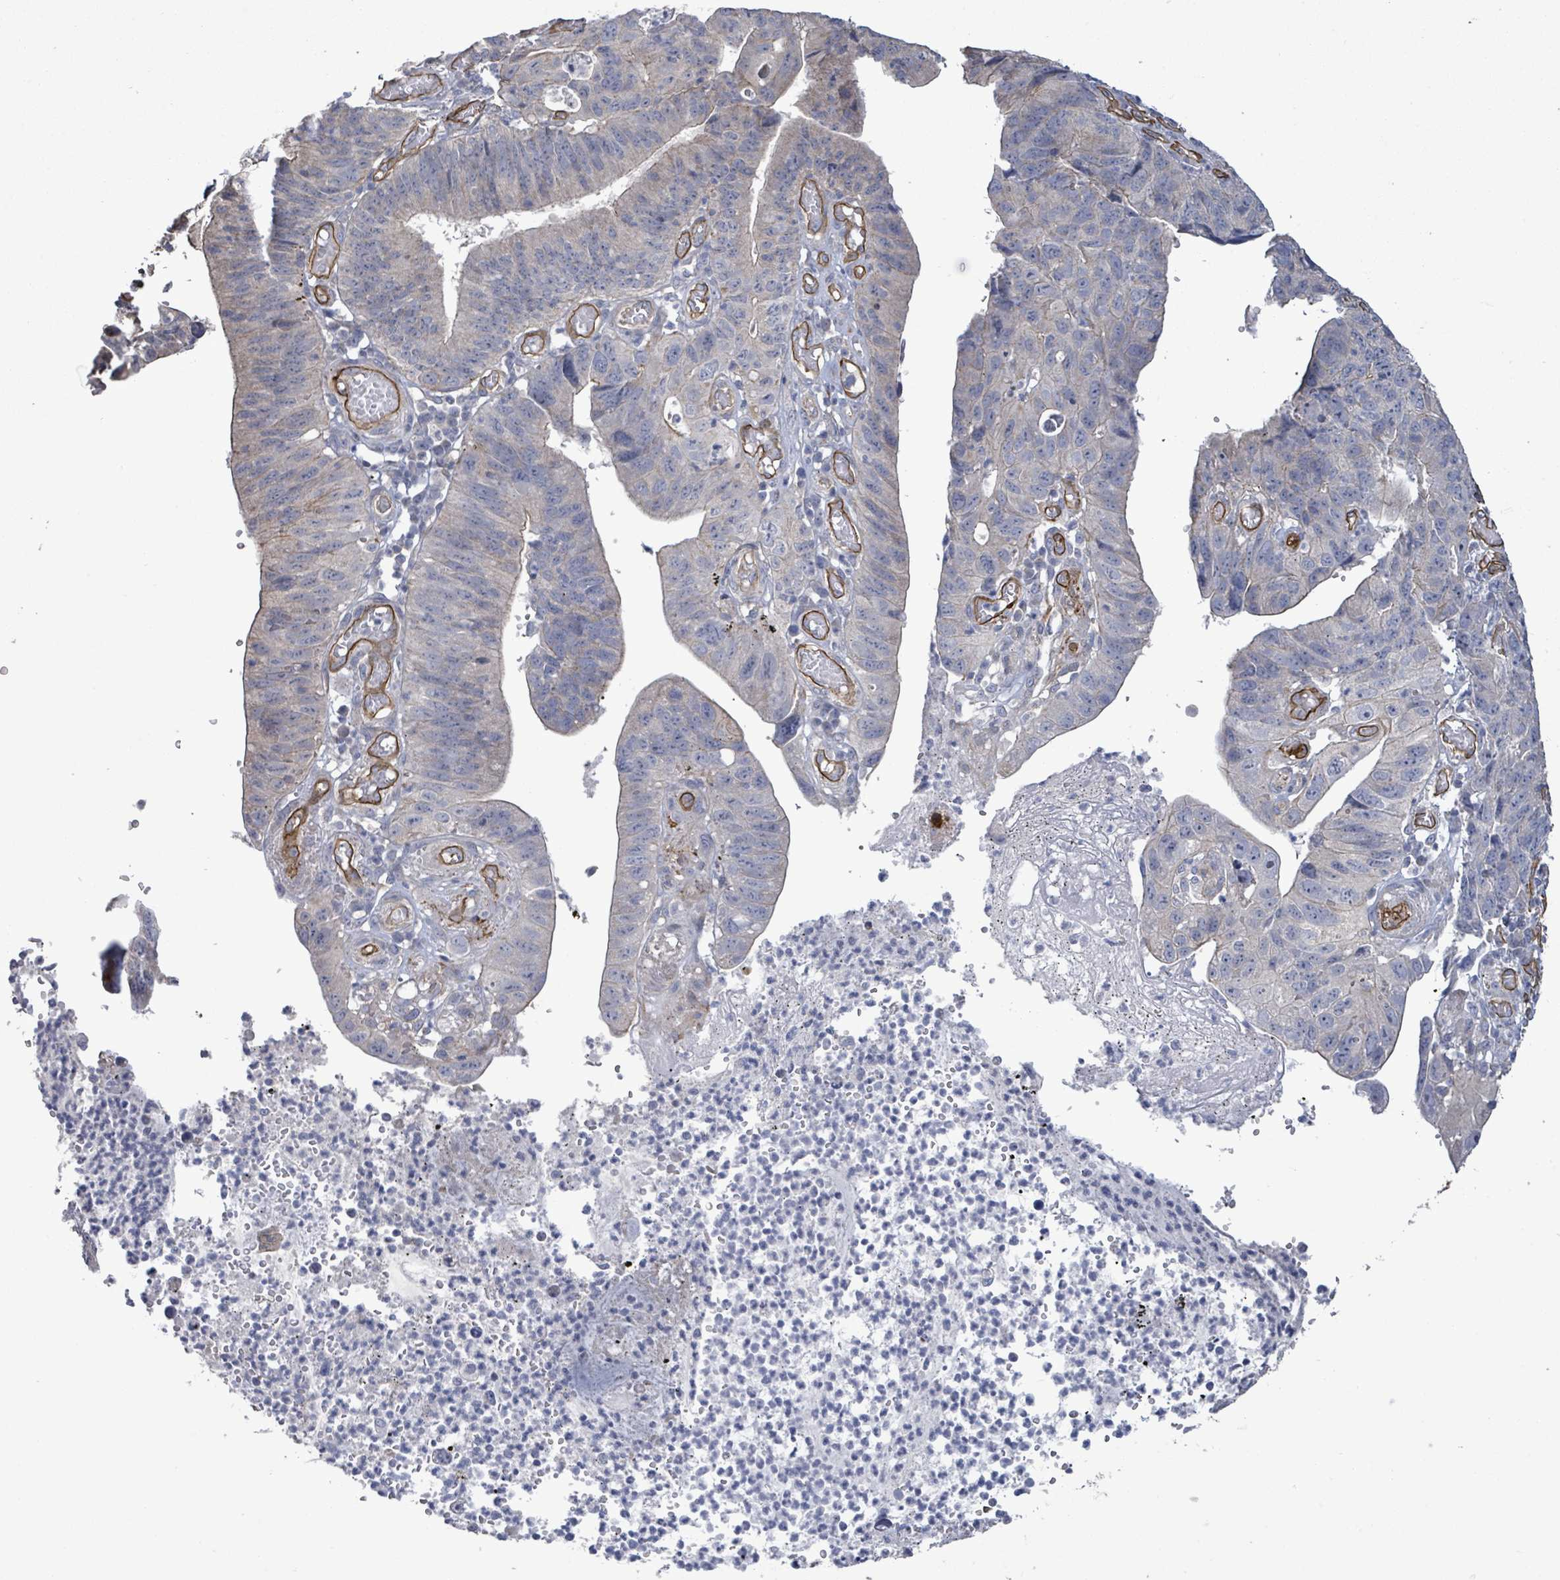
{"staining": {"intensity": "negative", "quantity": "none", "location": "none"}, "tissue": "stomach cancer", "cell_type": "Tumor cells", "image_type": "cancer", "snomed": [{"axis": "morphology", "description": "Adenocarcinoma, NOS"}, {"axis": "topography", "description": "Stomach"}], "caption": "IHC of stomach adenocarcinoma reveals no positivity in tumor cells.", "gene": "KANK3", "patient": {"sex": "male", "age": 59}}